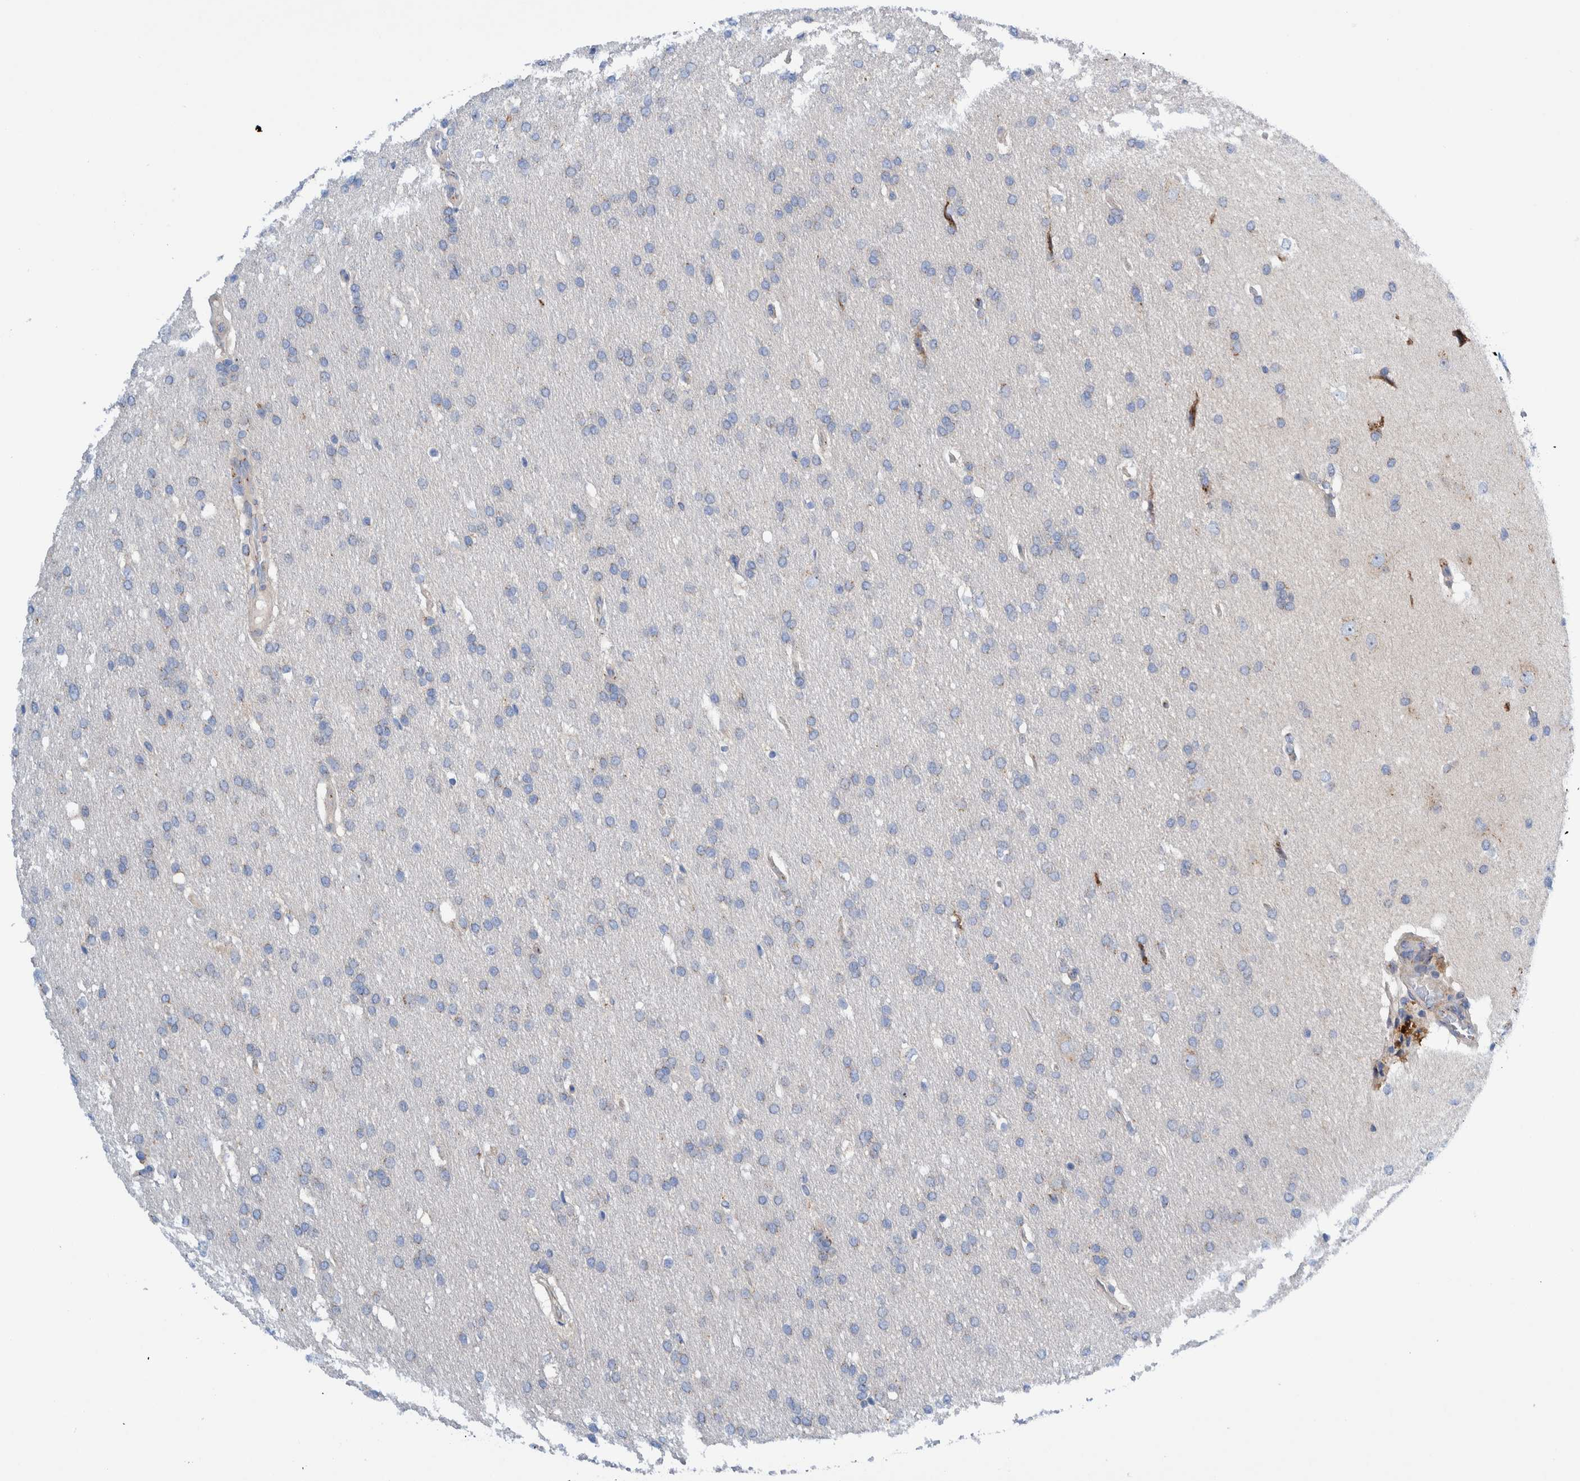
{"staining": {"intensity": "weak", "quantity": "<25%", "location": "cytoplasmic/membranous"}, "tissue": "glioma", "cell_type": "Tumor cells", "image_type": "cancer", "snomed": [{"axis": "morphology", "description": "Glioma, malignant, Low grade"}, {"axis": "topography", "description": "Brain"}], "caption": "Image shows no significant protein expression in tumor cells of malignant low-grade glioma.", "gene": "TRIM58", "patient": {"sex": "female", "age": 37}}